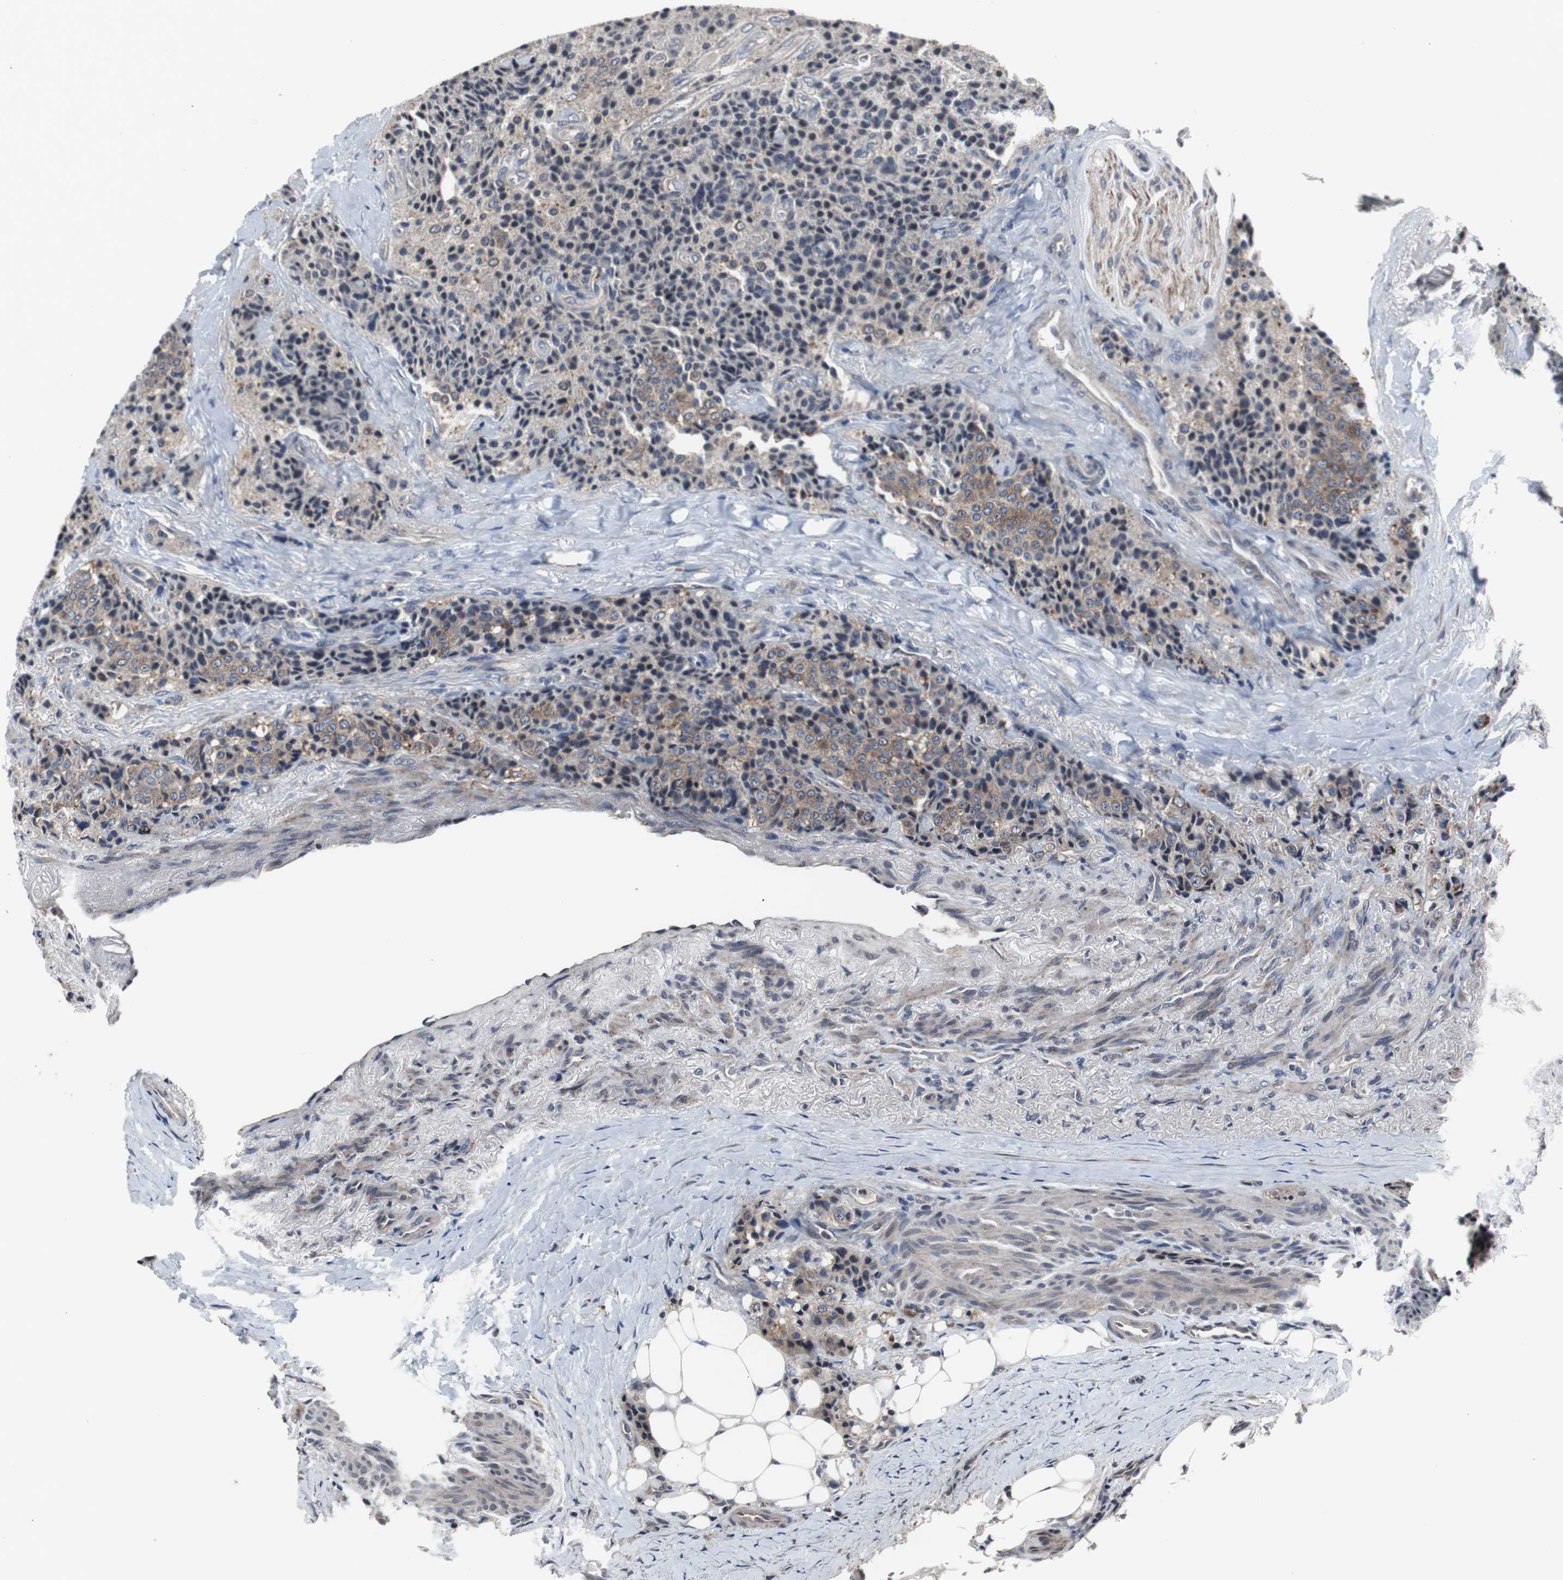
{"staining": {"intensity": "weak", "quantity": "25%-75%", "location": "cytoplasmic/membranous"}, "tissue": "carcinoid", "cell_type": "Tumor cells", "image_type": "cancer", "snomed": [{"axis": "morphology", "description": "Carcinoid, malignant, NOS"}, {"axis": "topography", "description": "Colon"}], "caption": "The image reveals staining of carcinoid, revealing weak cytoplasmic/membranous protein staining (brown color) within tumor cells. The staining was performed using DAB (3,3'-diaminobenzidine) to visualize the protein expression in brown, while the nuclei were stained in blue with hematoxylin (Magnification: 20x).", "gene": "CRADD", "patient": {"sex": "female", "age": 61}}